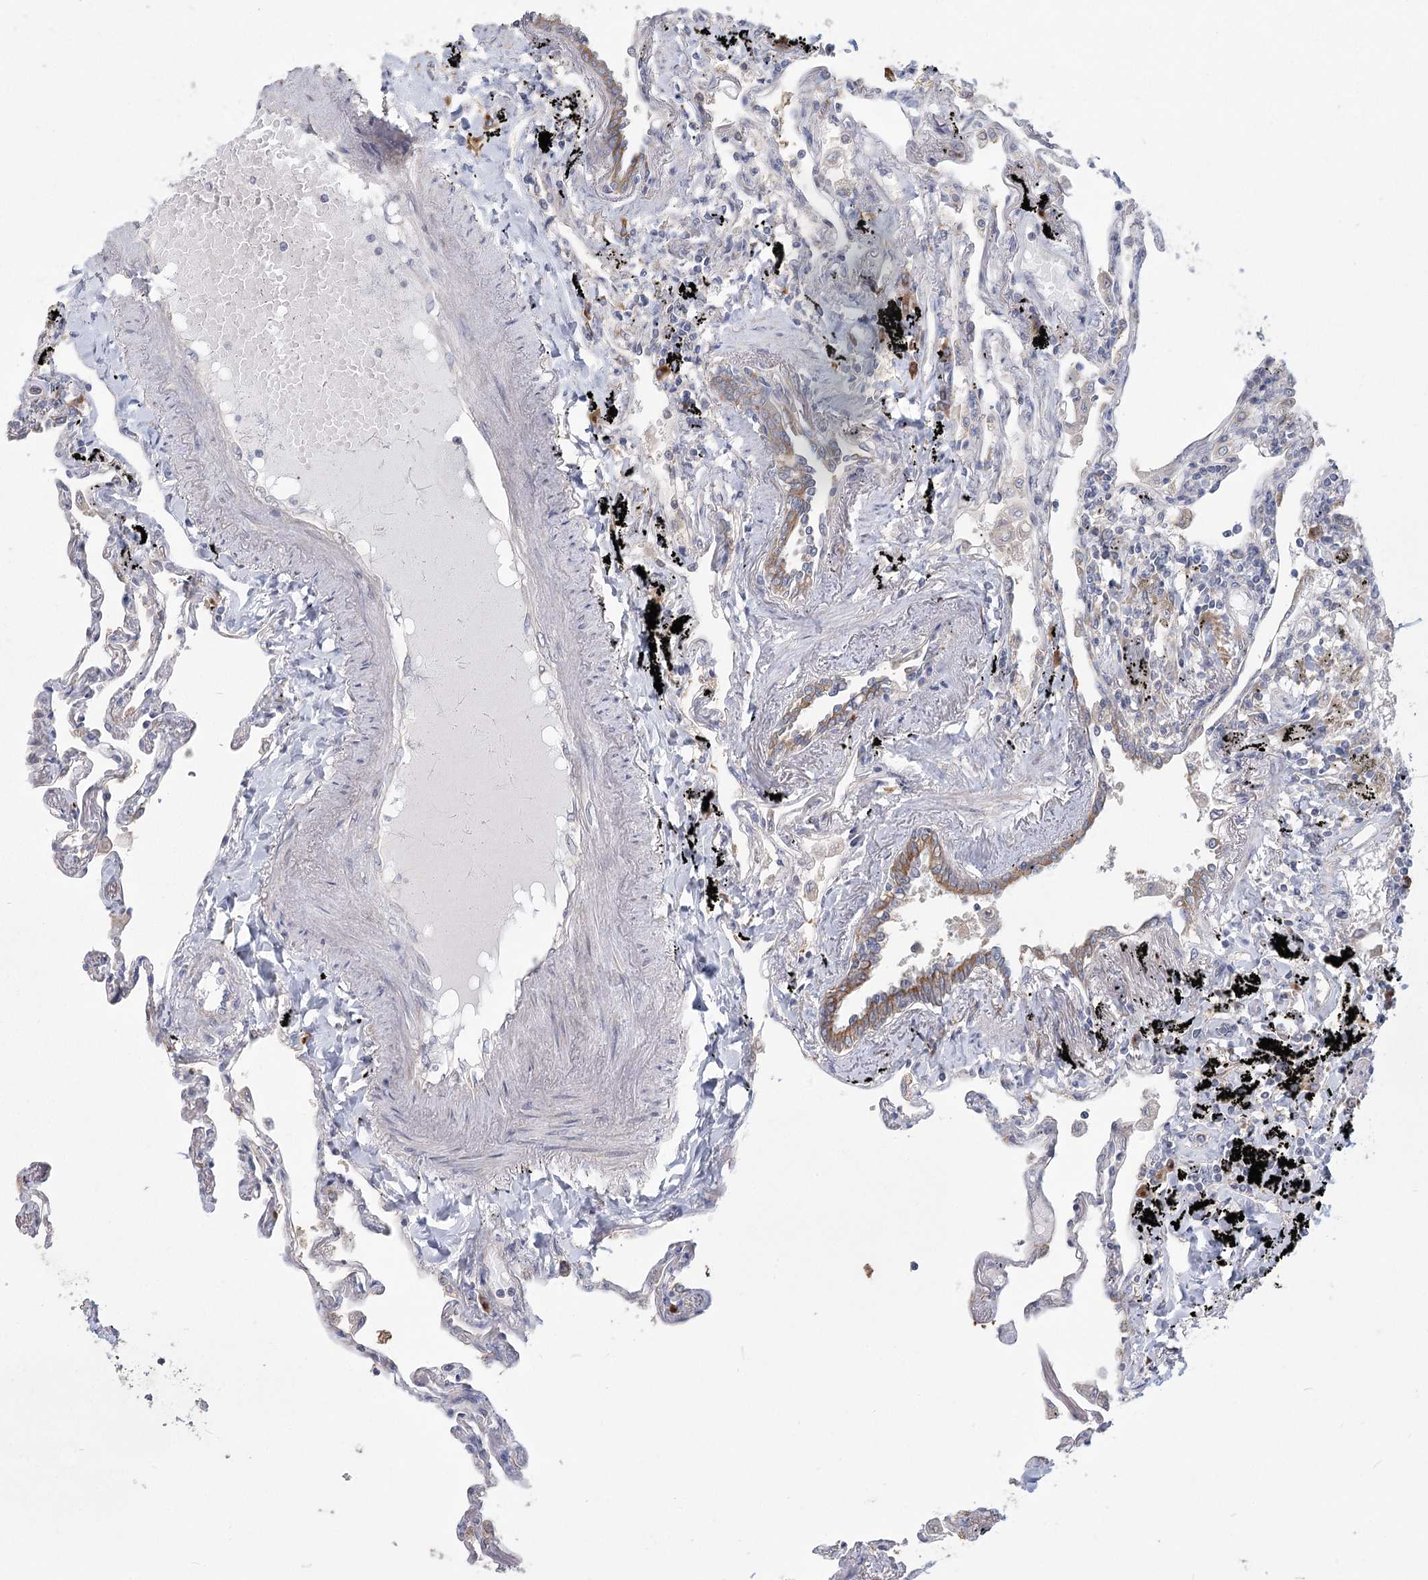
{"staining": {"intensity": "moderate", "quantity": "<25%", "location": "cytoplasmic/membranous"}, "tissue": "lung", "cell_type": "Alveolar cells", "image_type": "normal", "snomed": [{"axis": "morphology", "description": "Normal tissue, NOS"}, {"axis": "topography", "description": "Lung"}], "caption": "The immunohistochemical stain labels moderate cytoplasmic/membranous staining in alveolar cells of unremarkable lung. The protein of interest is stained brown, and the nuclei are stained in blue (DAB (3,3'-diaminobenzidine) IHC with brightfield microscopy, high magnification).", "gene": "CNTLN", "patient": {"sex": "female", "age": 67}}